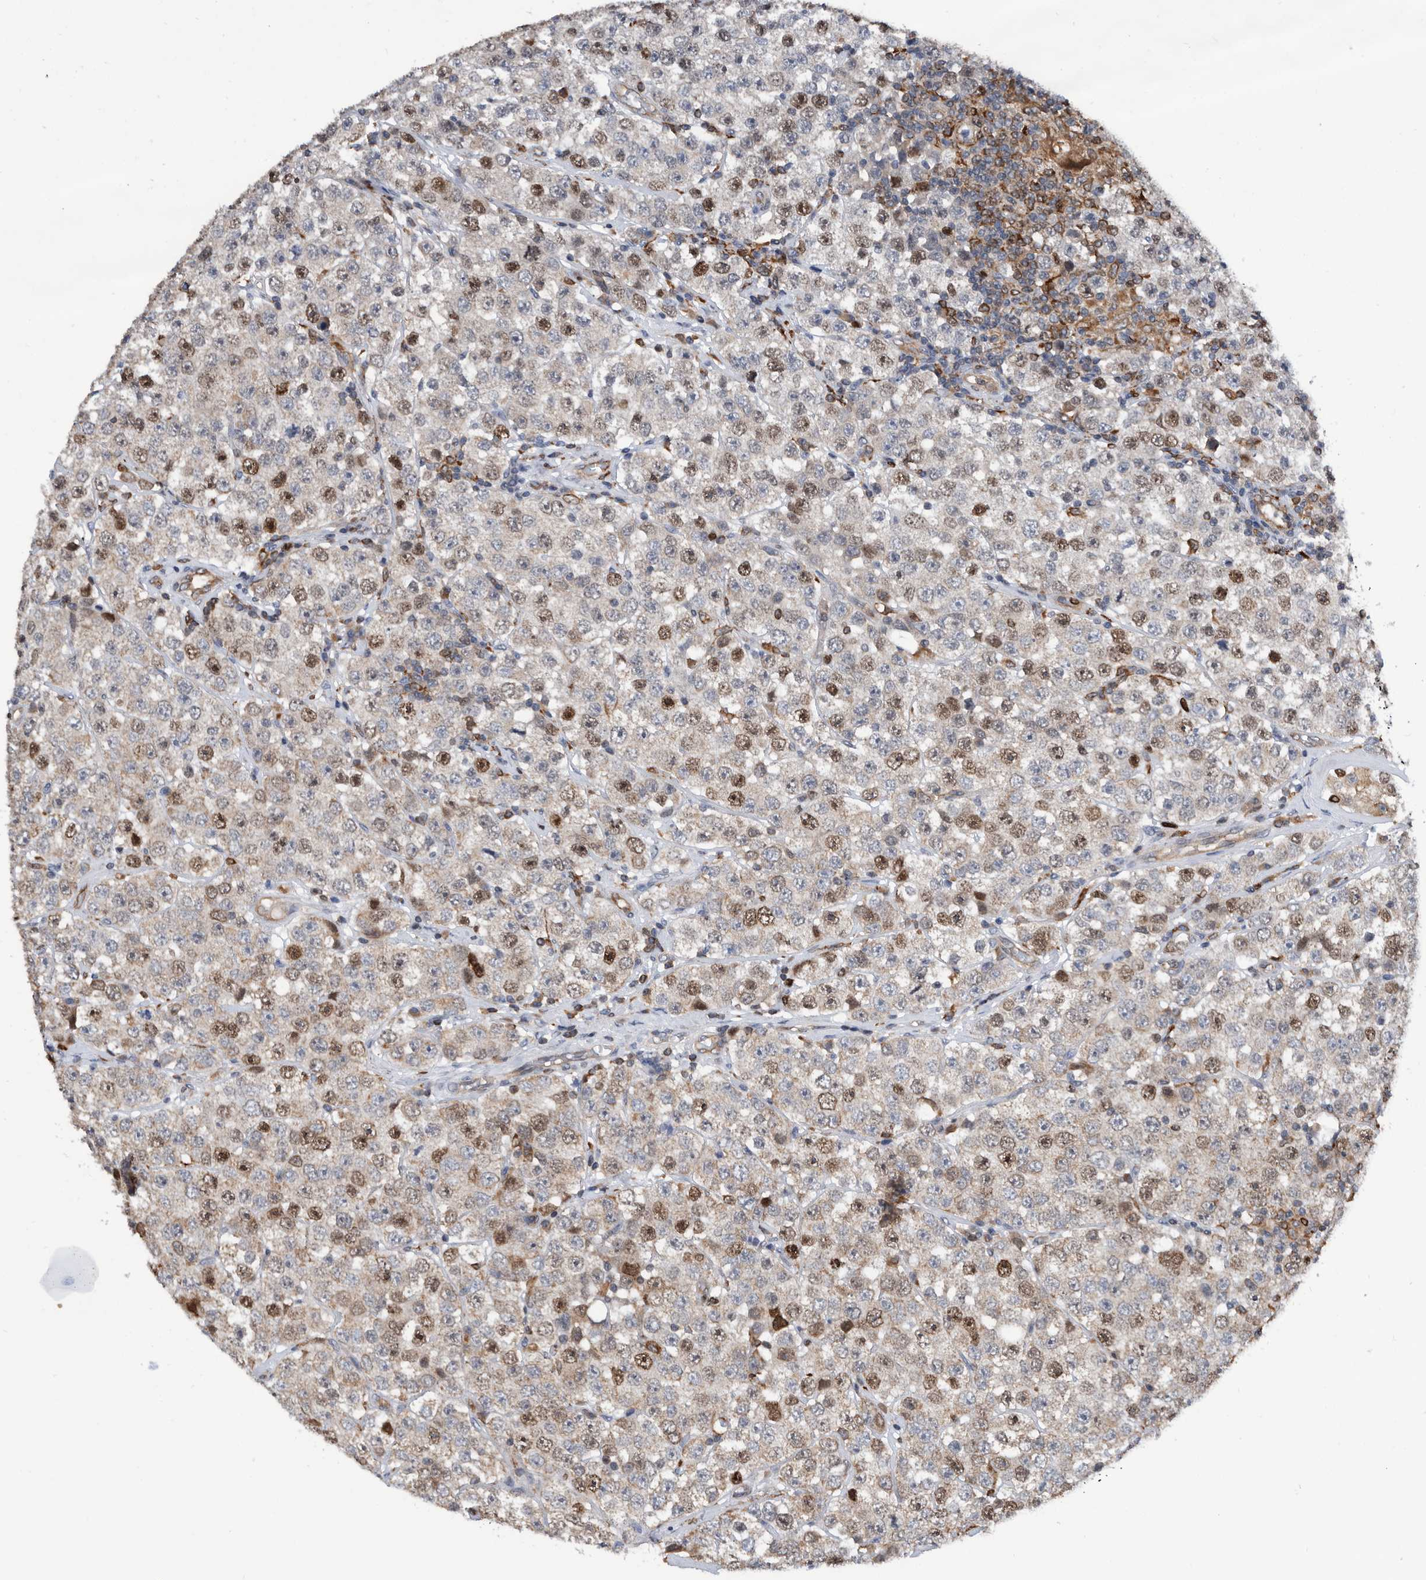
{"staining": {"intensity": "moderate", "quantity": "25%-75%", "location": "nuclear"}, "tissue": "testis cancer", "cell_type": "Tumor cells", "image_type": "cancer", "snomed": [{"axis": "morphology", "description": "Seminoma, NOS"}, {"axis": "topography", "description": "Testis"}], "caption": "Human testis seminoma stained for a protein (brown) exhibits moderate nuclear positive positivity in approximately 25%-75% of tumor cells.", "gene": "ATAD2", "patient": {"sex": "male", "age": 28}}